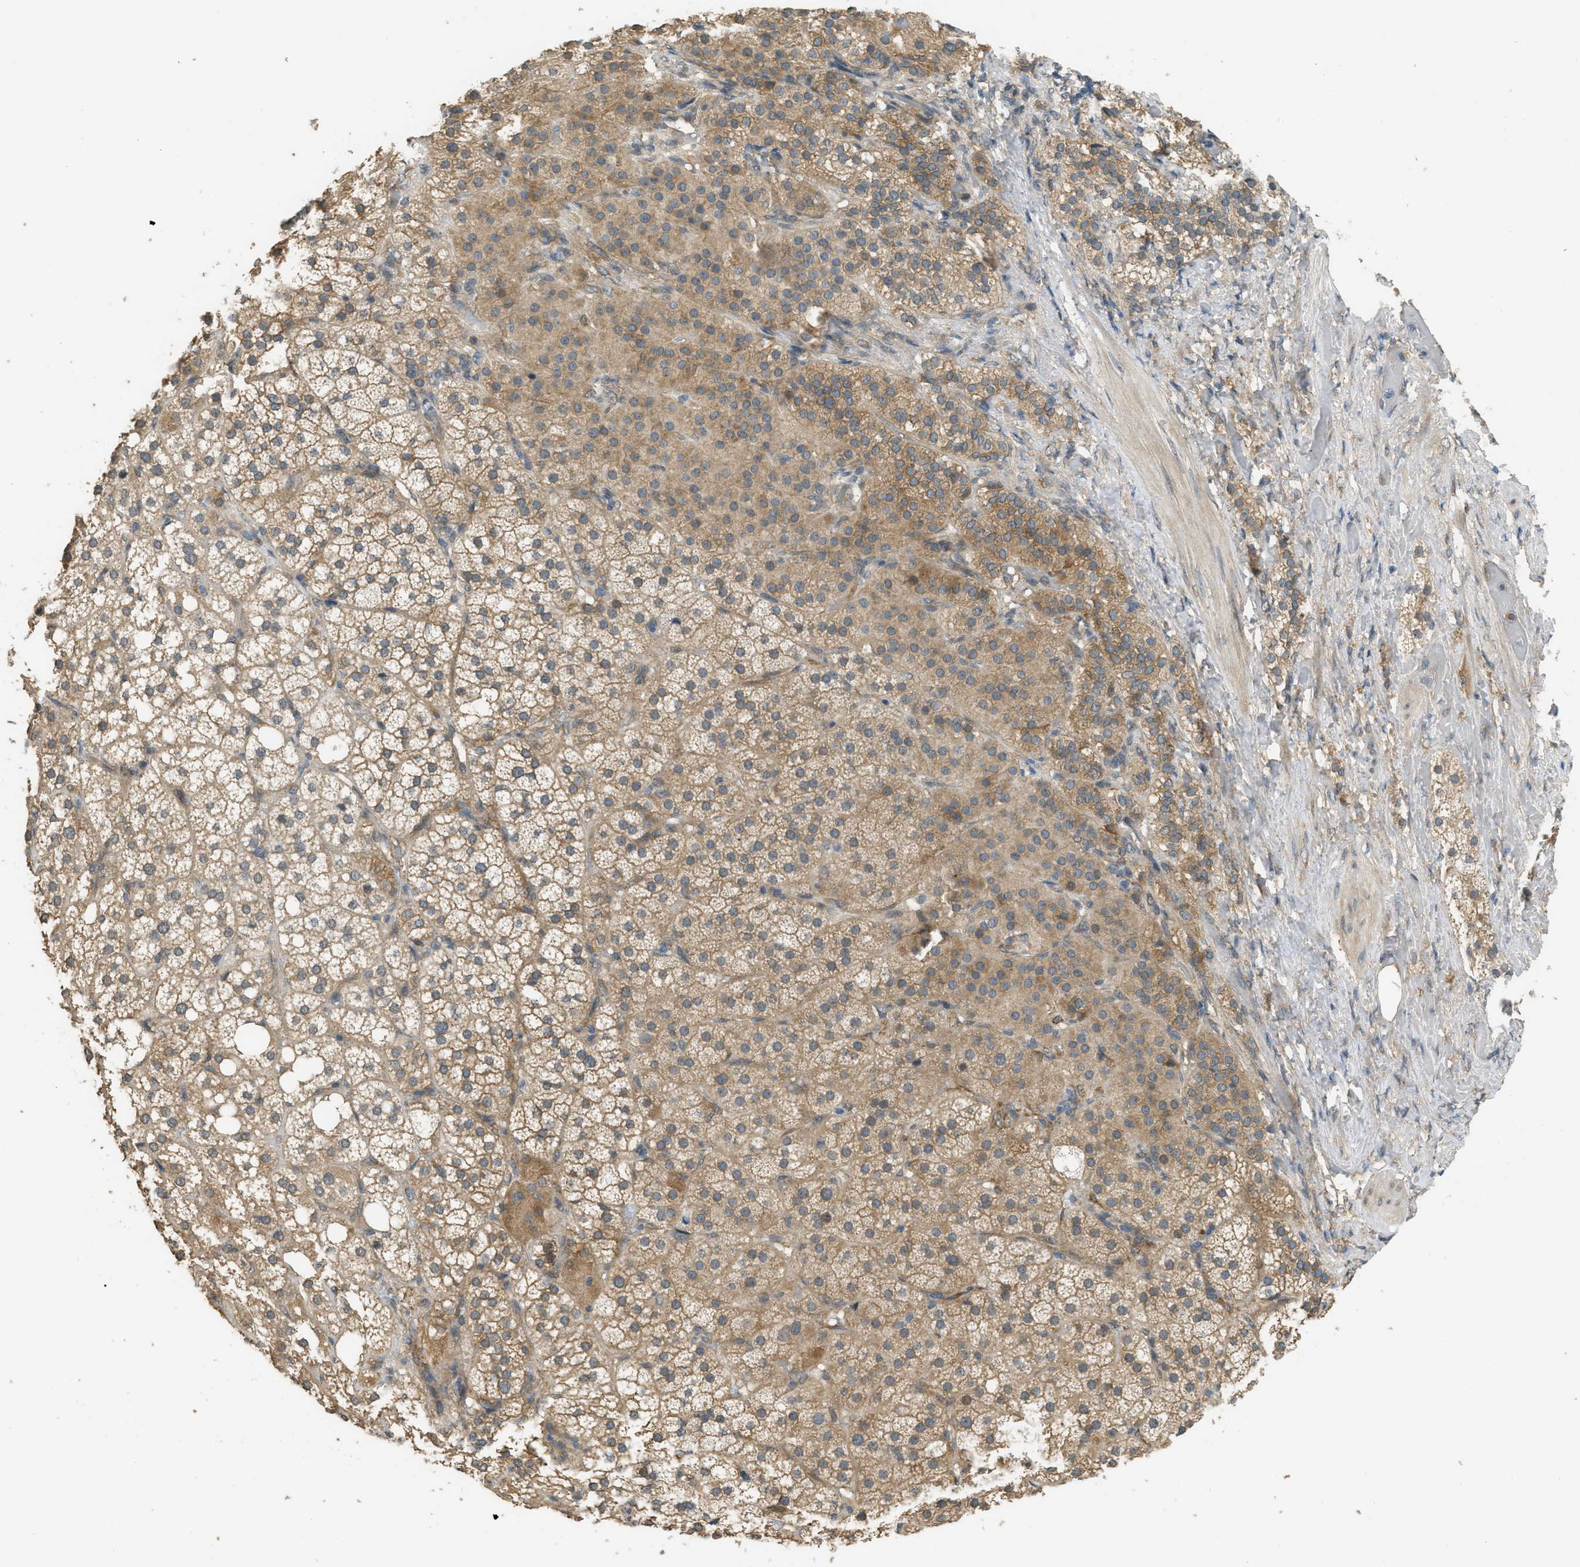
{"staining": {"intensity": "moderate", "quantity": ">75%", "location": "cytoplasmic/membranous"}, "tissue": "adrenal gland", "cell_type": "Glandular cells", "image_type": "normal", "snomed": [{"axis": "morphology", "description": "Normal tissue, NOS"}, {"axis": "topography", "description": "Adrenal gland"}], "caption": "Protein staining of benign adrenal gland displays moderate cytoplasmic/membranous positivity in about >75% of glandular cells.", "gene": "IGF2BP2", "patient": {"sex": "female", "age": 59}}